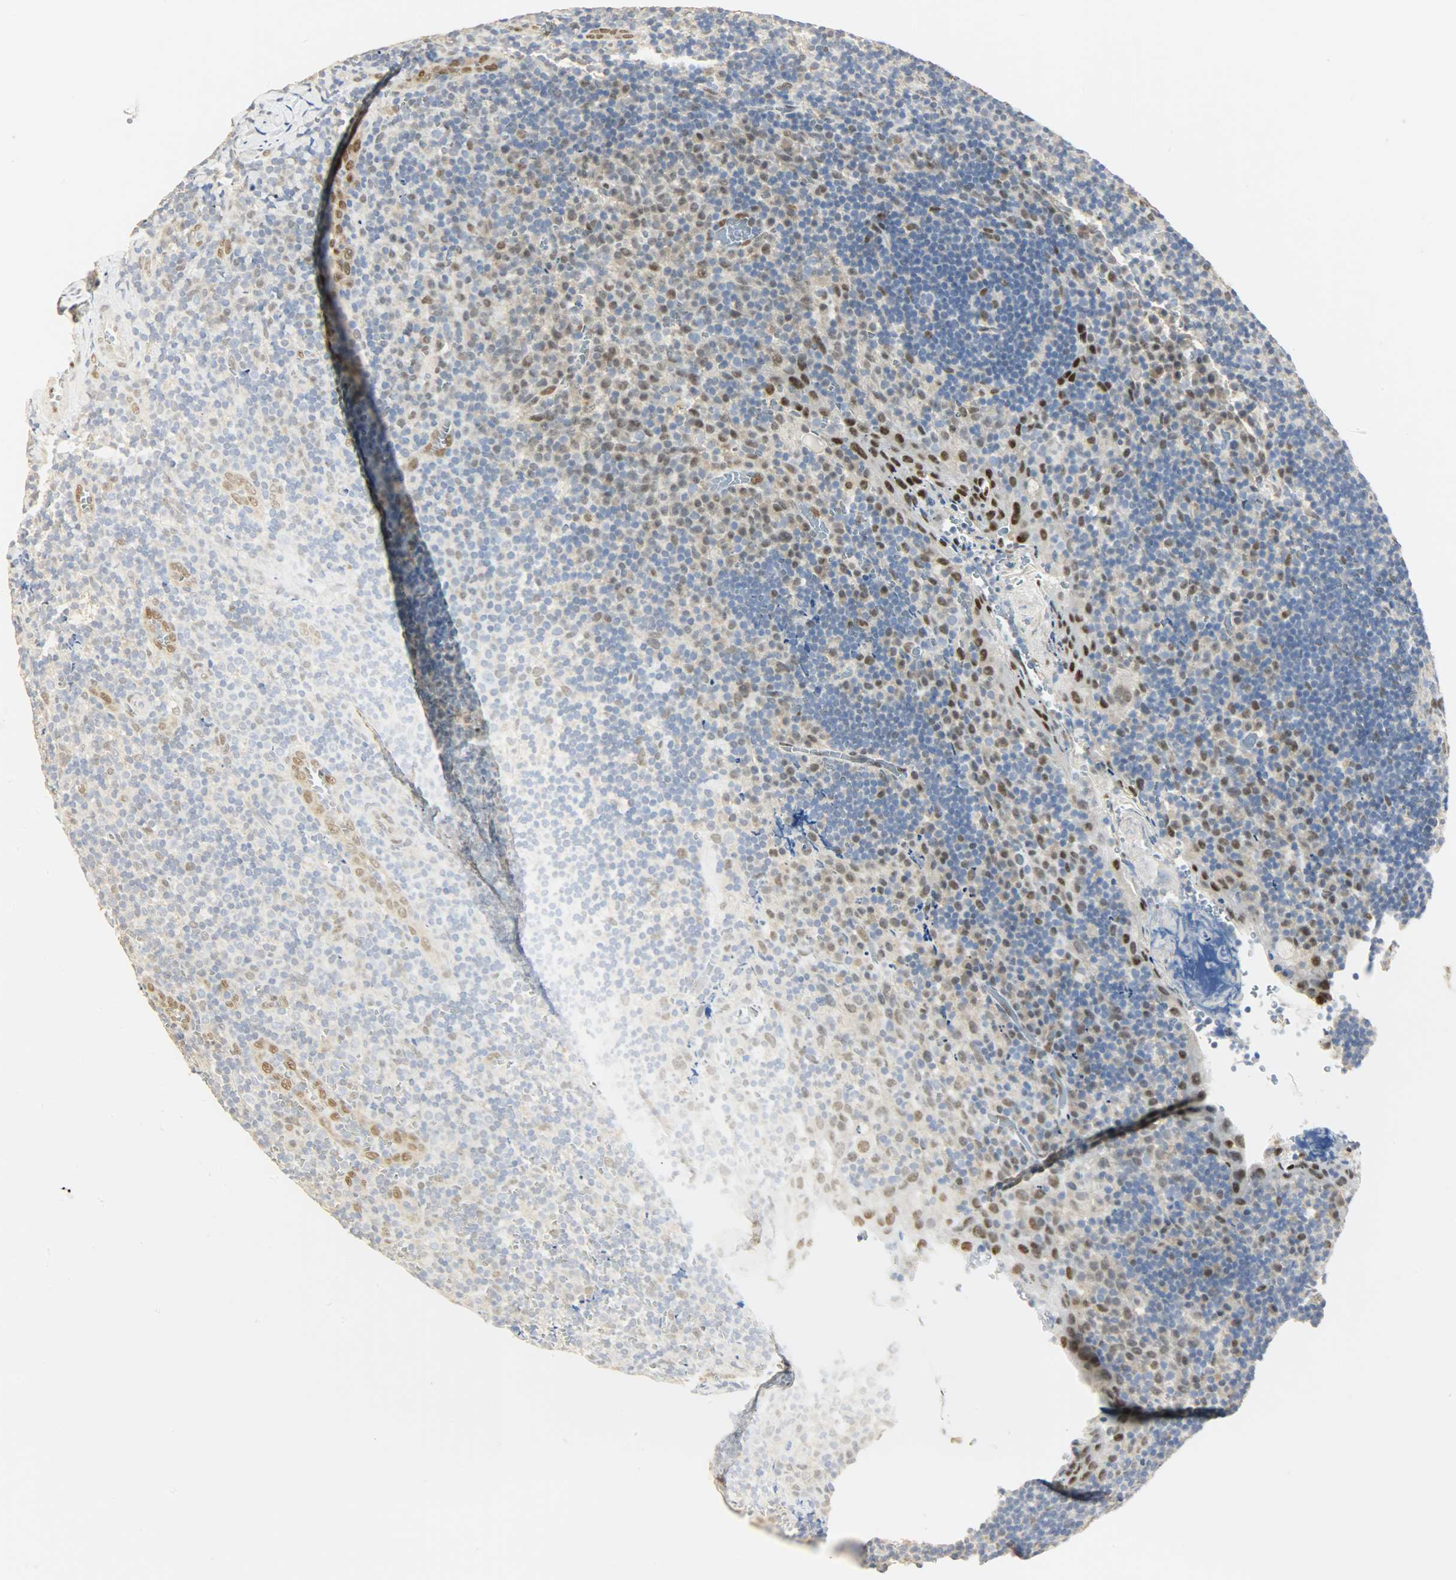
{"staining": {"intensity": "moderate", "quantity": "25%-75%", "location": "nuclear"}, "tissue": "tonsil", "cell_type": "Non-germinal center cells", "image_type": "normal", "snomed": [{"axis": "morphology", "description": "Normal tissue, NOS"}, {"axis": "topography", "description": "Tonsil"}], "caption": "Immunohistochemistry (DAB) staining of unremarkable human tonsil displays moderate nuclear protein staining in about 25%-75% of non-germinal center cells. (Brightfield microscopy of DAB IHC at high magnification).", "gene": "NPEPL1", "patient": {"sex": "male", "age": 20}}